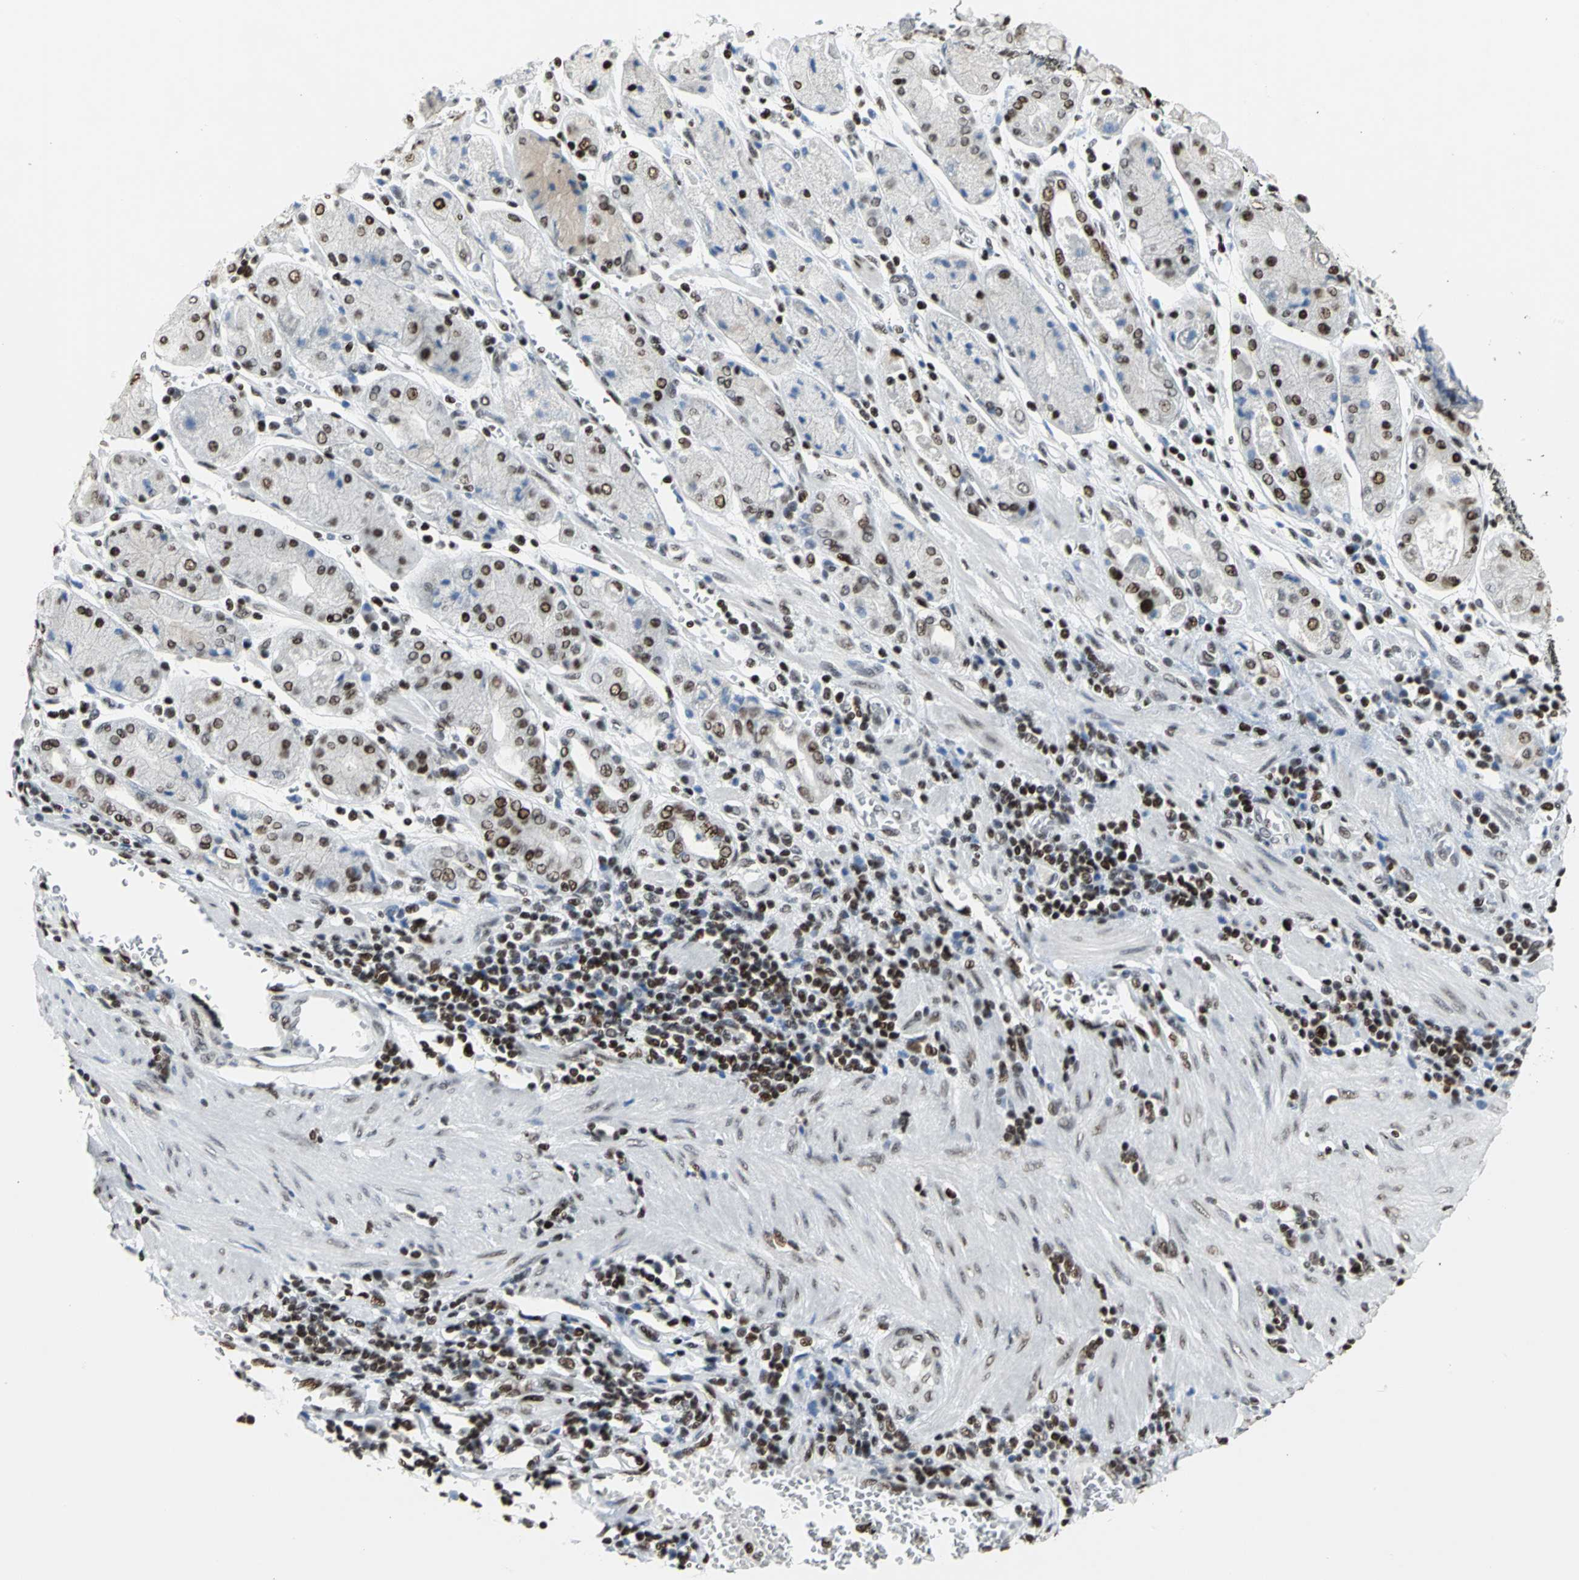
{"staining": {"intensity": "strong", "quantity": ">75%", "location": "nuclear"}, "tissue": "stomach cancer", "cell_type": "Tumor cells", "image_type": "cancer", "snomed": [{"axis": "morphology", "description": "Normal tissue, NOS"}, {"axis": "morphology", "description": "Adenocarcinoma, NOS"}, {"axis": "topography", "description": "Stomach, upper"}, {"axis": "topography", "description": "Stomach"}], "caption": "Strong nuclear expression for a protein is identified in about >75% of tumor cells of stomach adenocarcinoma using immunohistochemistry (IHC).", "gene": "HNRNPD", "patient": {"sex": "male", "age": 59}}